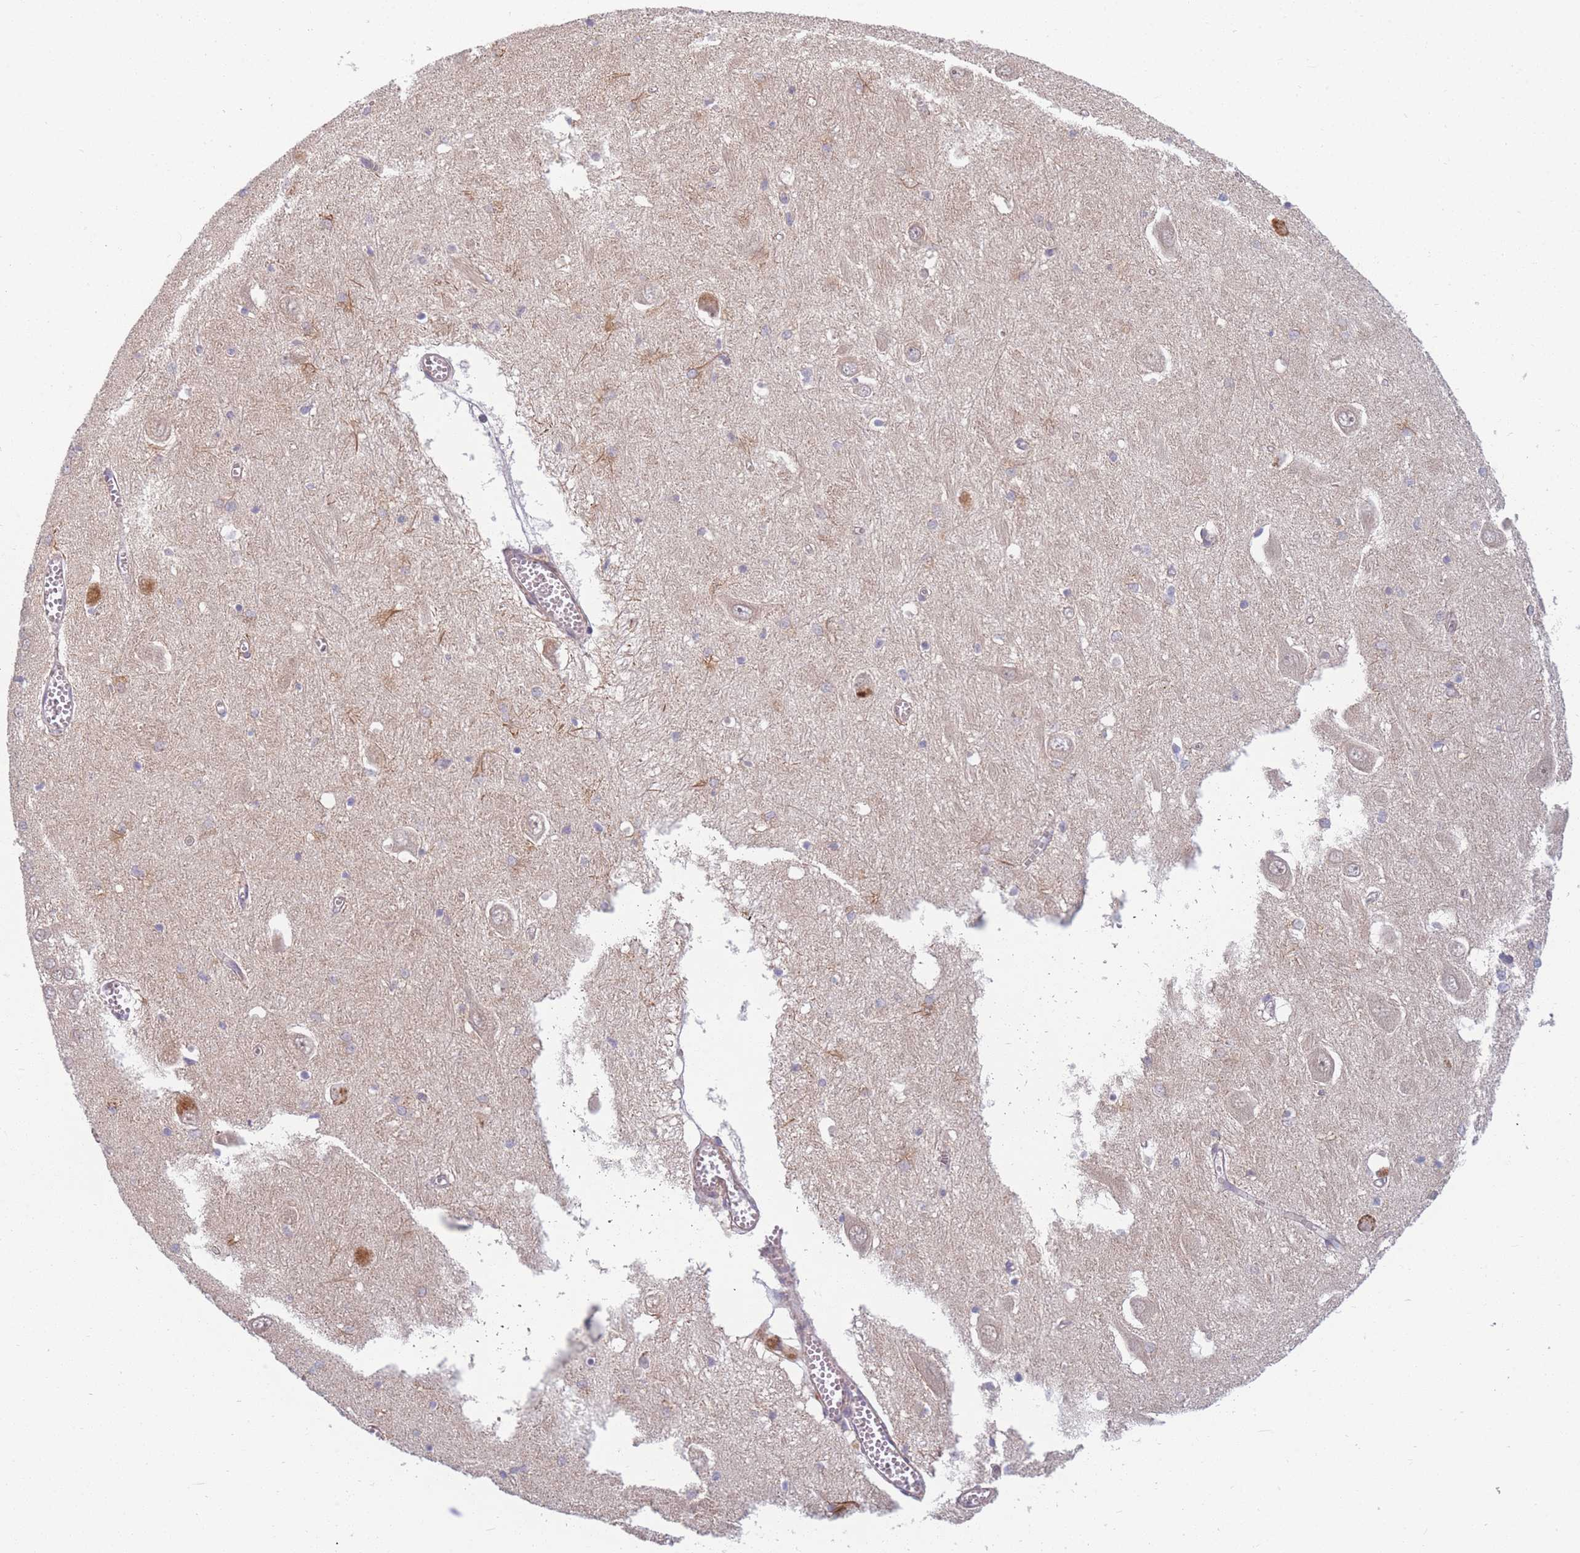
{"staining": {"intensity": "weak", "quantity": "<25%", "location": "cytoplasmic/membranous"}, "tissue": "hippocampus", "cell_type": "Glial cells", "image_type": "normal", "snomed": [{"axis": "morphology", "description": "Normal tissue, NOS"}, {"axis": "topography", "description": "Hippocampus"}], "caption": "Hippocampus stained for a protein using immunohistochemistry (IHC) reveals no positivity glial cells.", "gene": "FAM153A", "patient": {"sex": "male", "age": 70}}